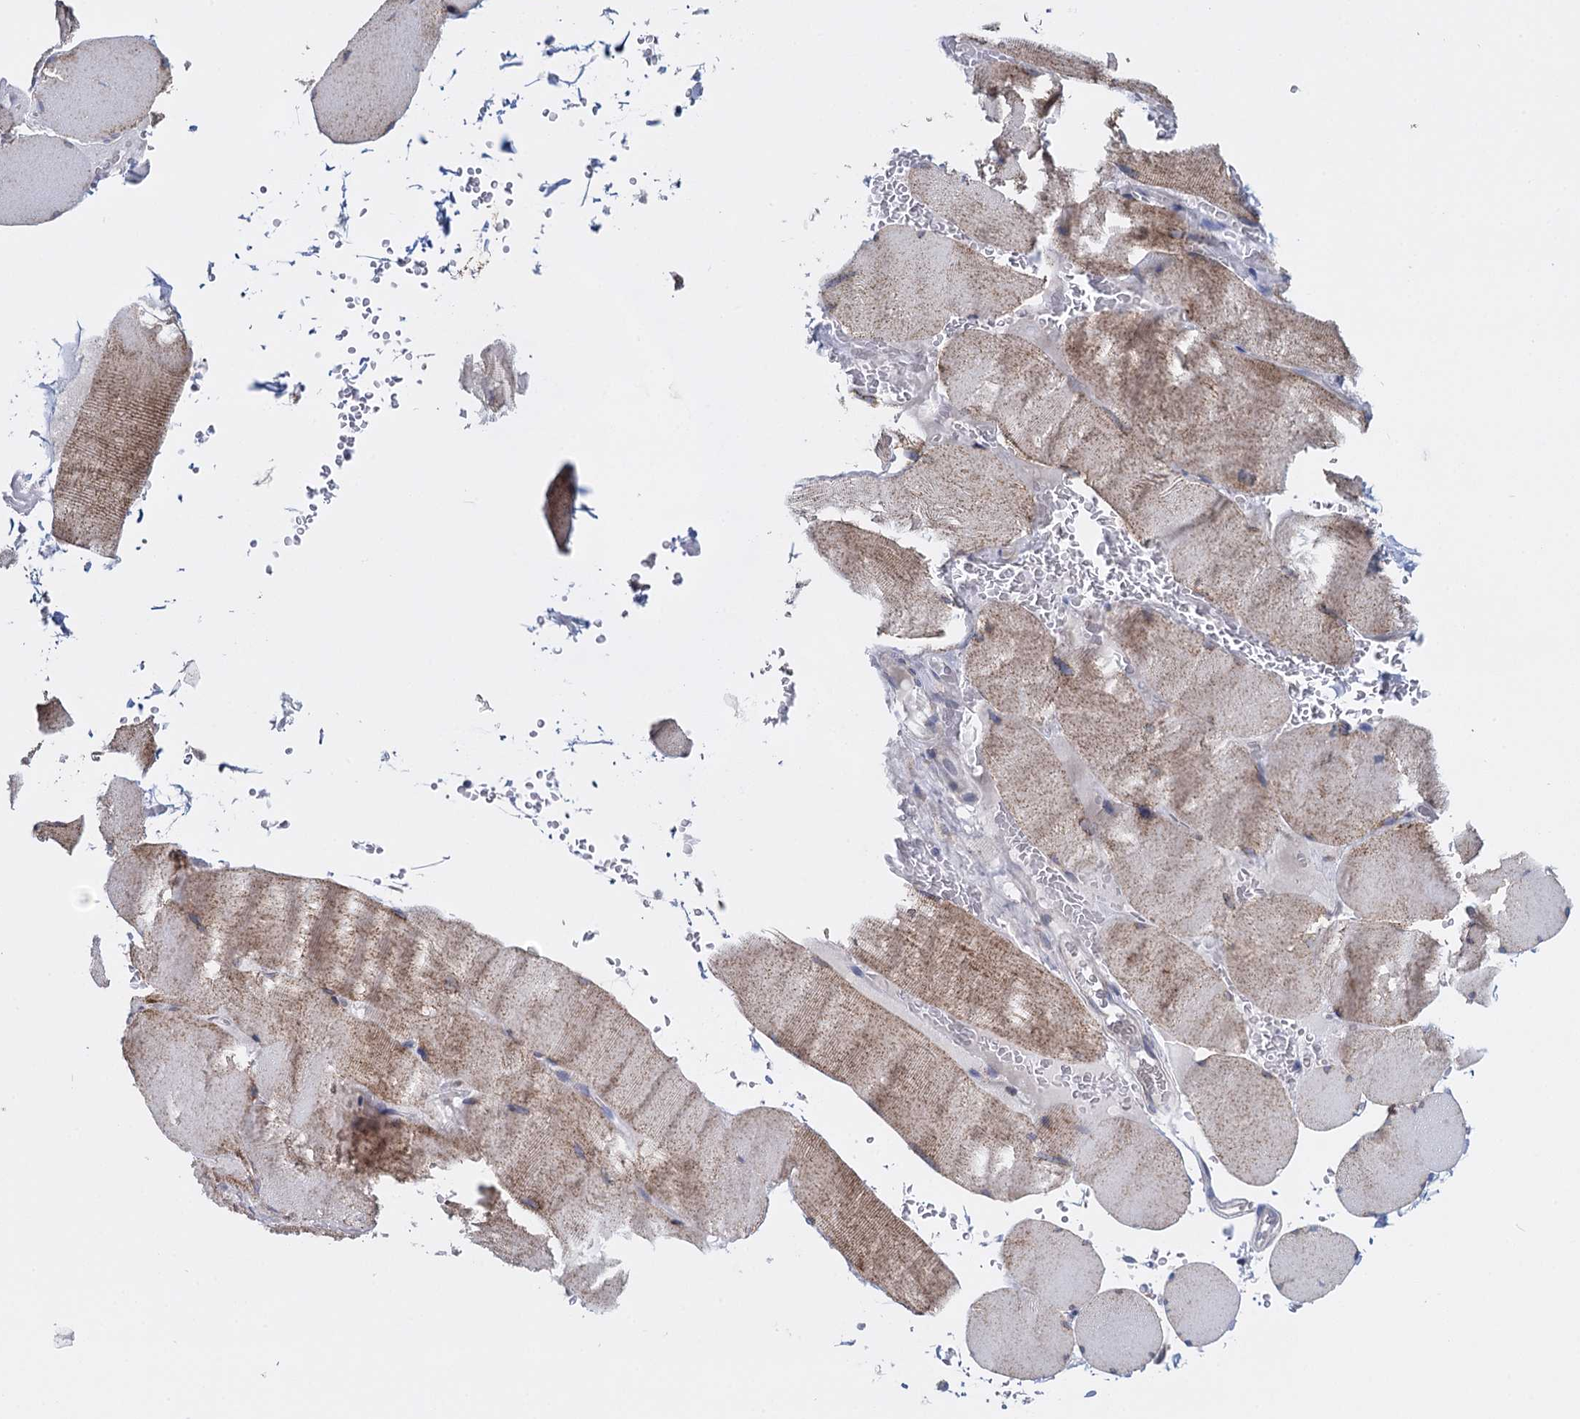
{"staining": {"intensity": "moderate", "quantity": "25%-75%", "location": "cytoplasmic/membranous"}, "tissue": "skeletal muscle", "cell_type": "Myocytes", "image_type": "normal", "snomed": [{"axis": "morphology", "description": "Normal tissue, NOS"}, {"axis": "topography", "description": "Skeletal muscle"}, {"axis": "topography", "description": "Head-Neck"}], "caption": "About 25%-75% of myocytes in normal skeletal muscle display moderate cytoplasmic/membranous protein expression as visualized by brown immunohistochemical staining.", "gene": "GSTM2", "patient": {"sex": "male", "age": 66}}